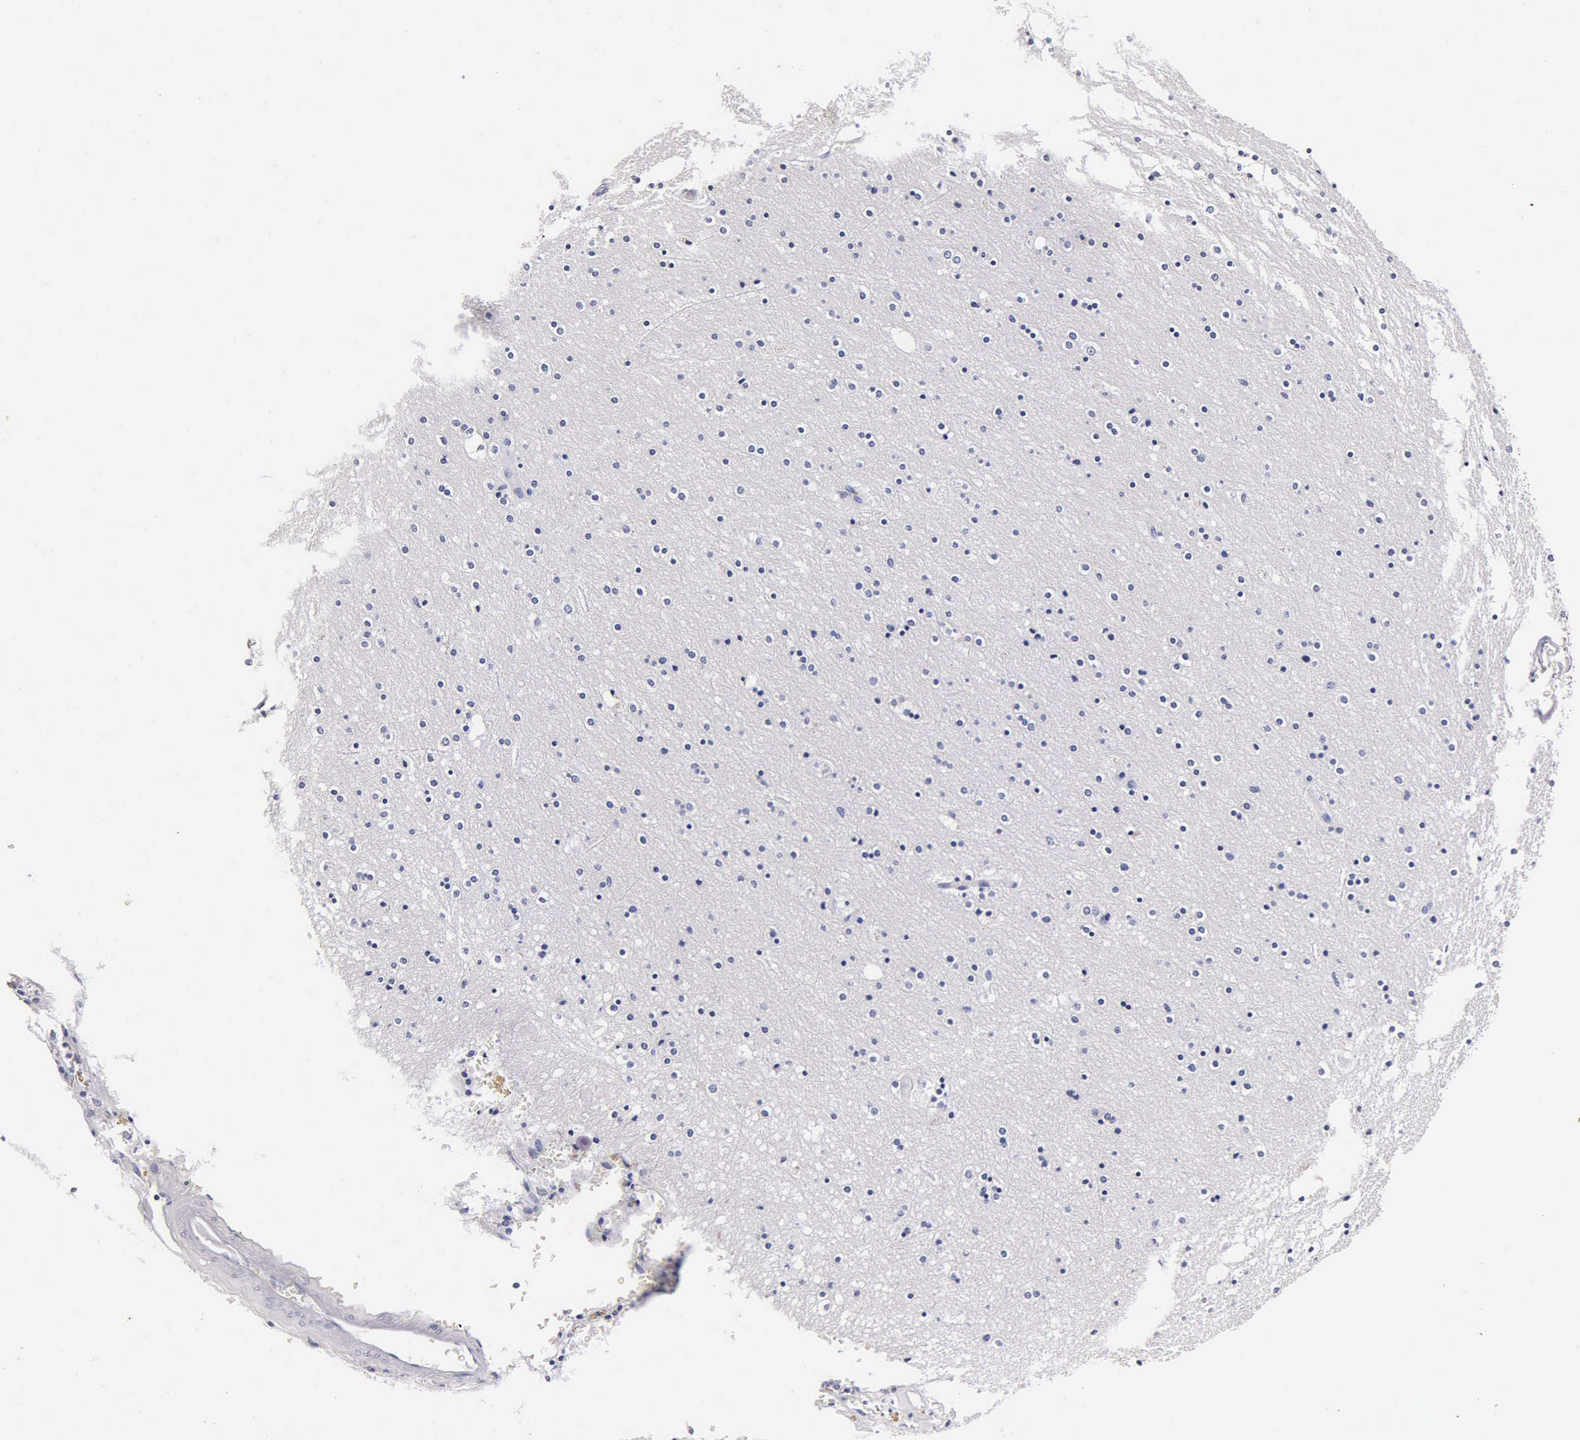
{"staining": {"intensity": "negative", "quantity": "none", "location": "none"}, "tissue": "cerebral cortex", "cell_type": "Endothelial cells", "image_type": "normal", "snomed": [{"axis": "morphology", "description": "Normal tissue, NOS"}, {"axis": "topography", "description": "Cerebral cortex"}], "caption": "This is an IHC photomicrograph of benign human cerebral cortex. There is no staining in endothelial cells.", "gene": "MB", "patient": {"sex": "female", "age": 54}}